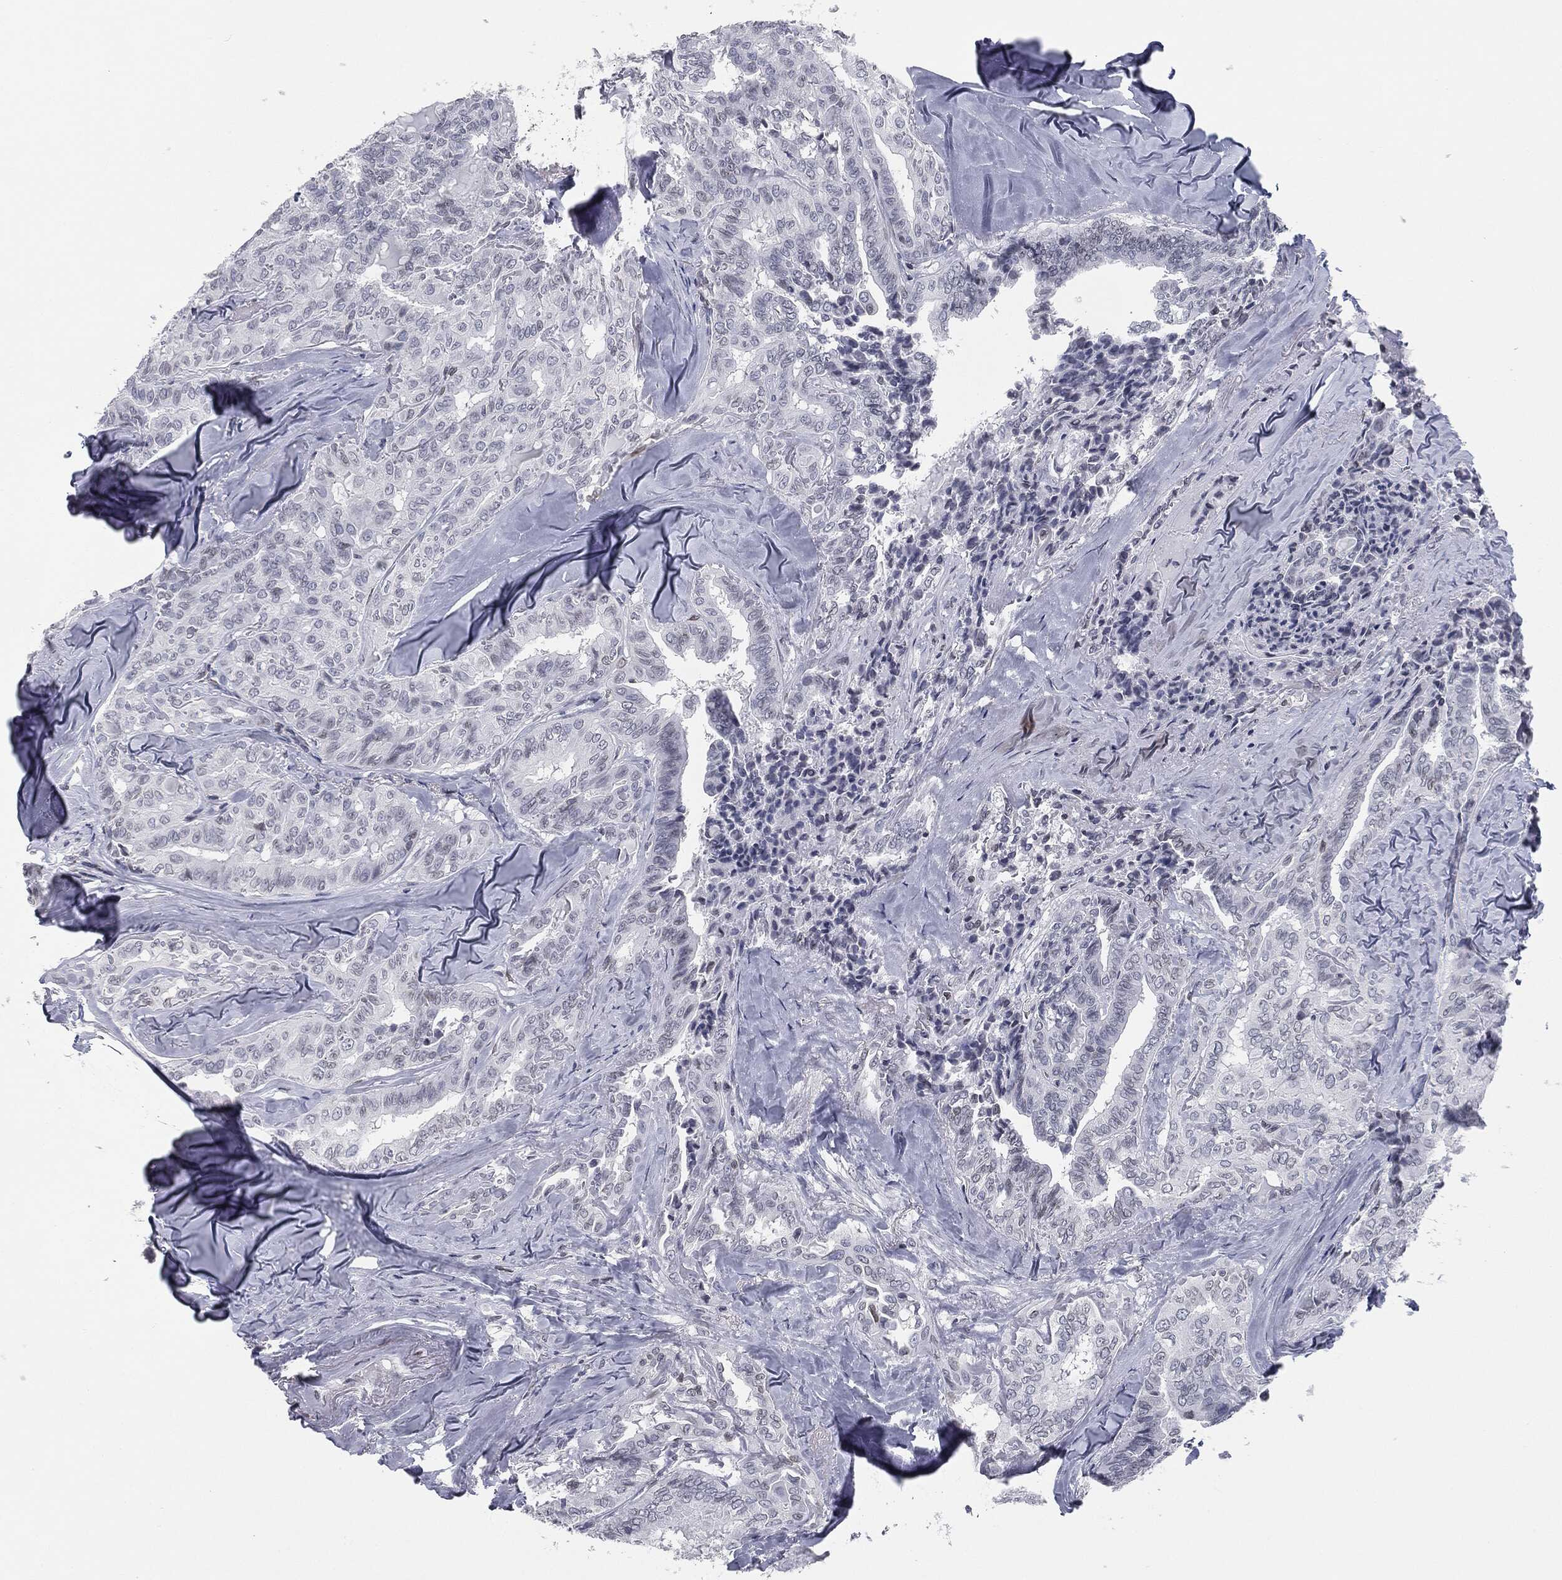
{"staining": {"intensity": "negative", "quantity": "none", "location": "none"}, "tissue": "thyroid cancer", "cell_type": "Tumor cells", "image_type": "cancer", "snomed": [{"axis": "morphology", "description": "Papillary adenocarcinoma, NOS"}, {"axis": "topography", "description": "Thyroid gland"}], "caption": "An image of thyroid papillary adenocarcinoma stained for a protein displays no brown staining in tumor cells.", "gene": "ALDOB", "patient": {"sex": "female", "age": 68}}